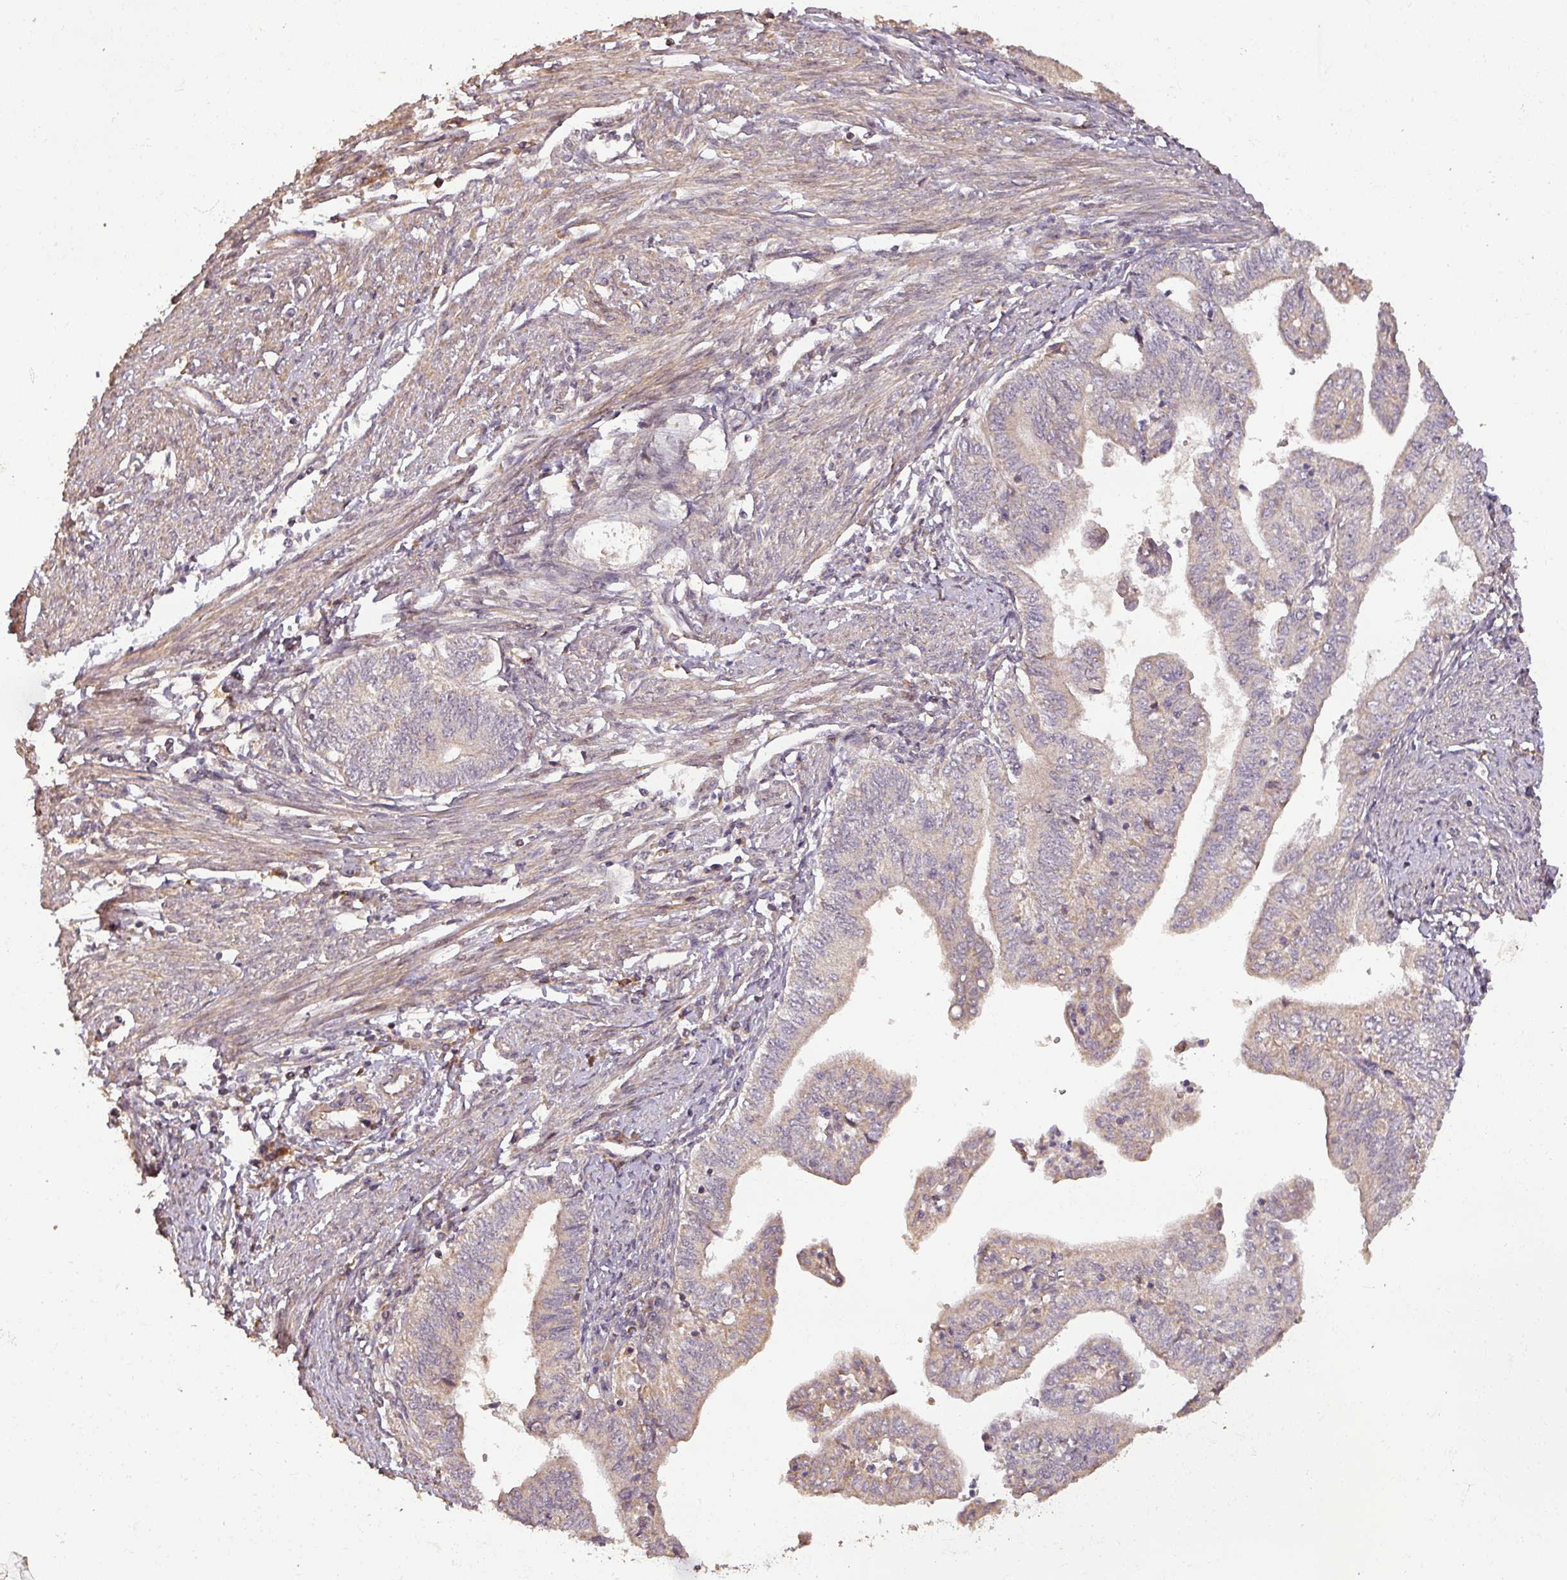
{"staining": {"intensity": "weak", "quantity": "25%-75%", "location": "cytoplasmic/membranous"}, "tissue": "endometrial cancer", "cell_type": "Tumor cells", "image_type": "cancer", "snomed": [{"axis": "morphology", "description": "Adenocarcinoma, NOS"}, {"axis": "topography", "description": "Endometrium"}], "caption": "There is low levels of weak cytoplasmic/membranous staining in tumor cells of endometrial cancer, as demonstrated by immunohistochemical staining (brown color).", "gene": "BPIFB3", "patient": {"sex": "female", "age": 66}}